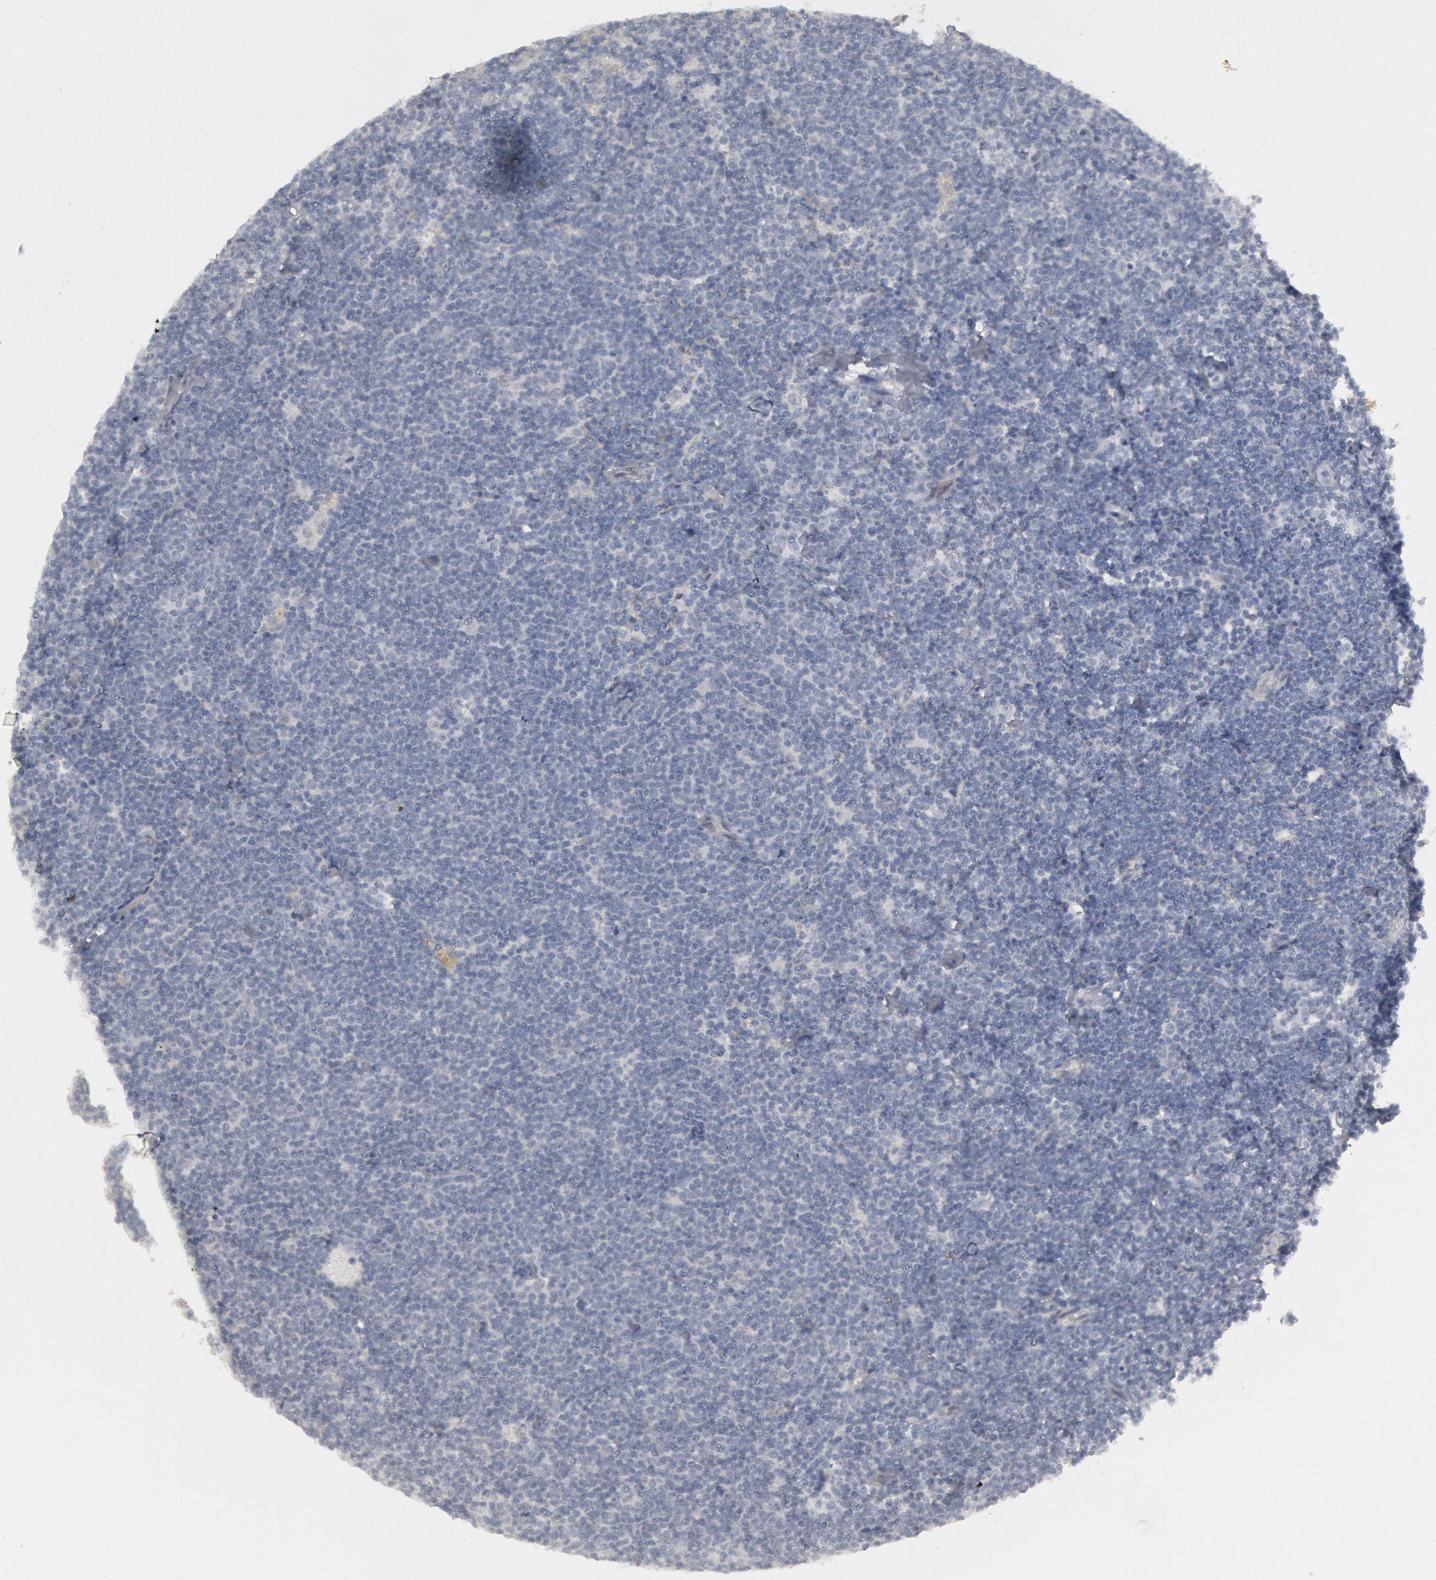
{"staining": {"intensity": "negative", "quantity": "none", "location": "none"}, "tissue": "lymphoma", "cell_type": "Tumor cells", "image_type": "cancer", "snomed": [{"axis": "morphology", "description": "Malignant lymphoma, non-Hodgkin's type, Low grade"}, {"axis": "topography", "description": "Lymph node"}], "caption": "Immunohistochemical staining of lymphoma displays no significant staining in tumor cells.", "gene": "DMC1", "patient": {"sex": "male", "age": 65}}